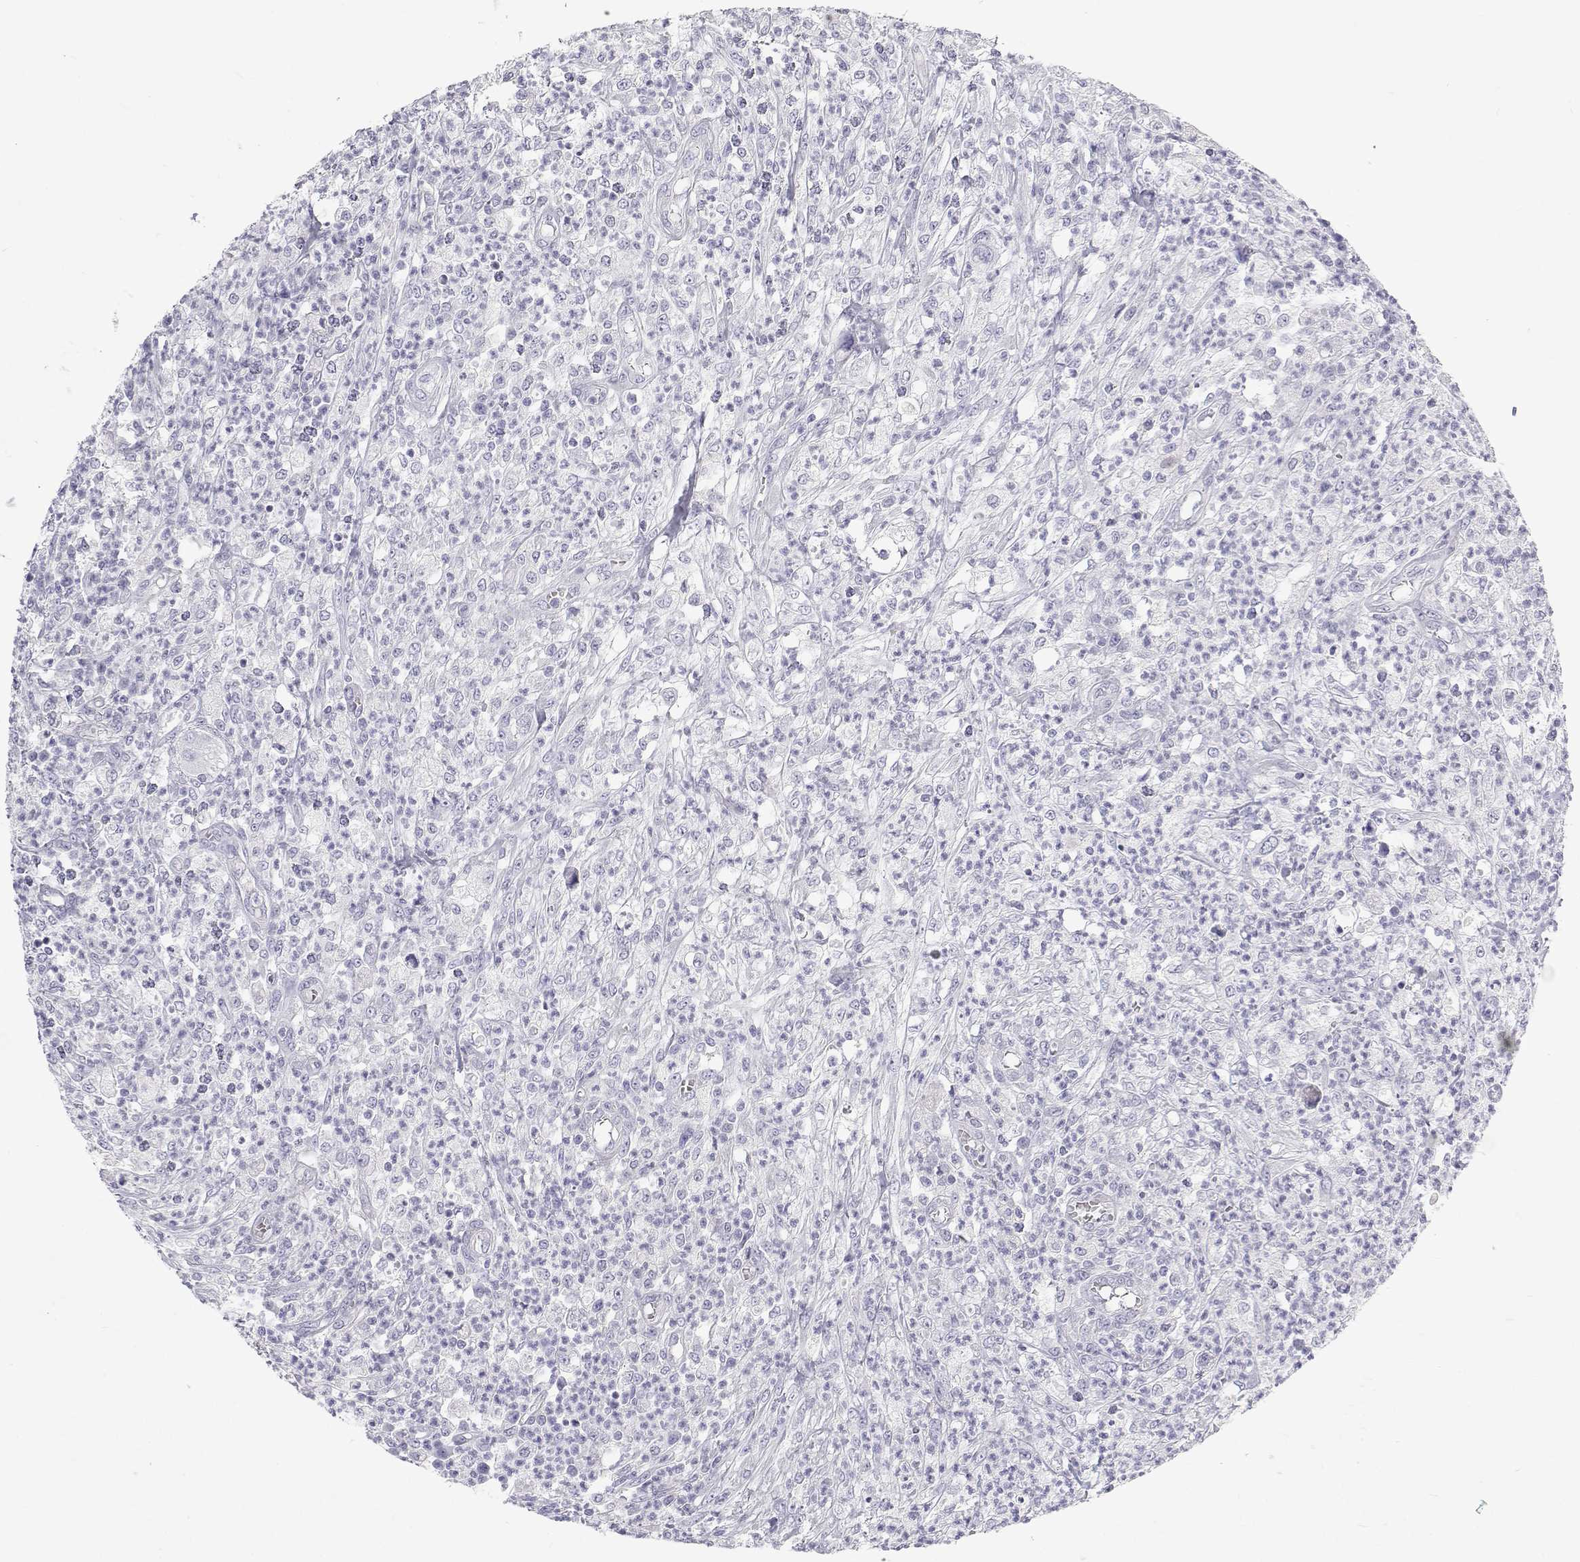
{"staining": {"intensity": "negative", "quantity": "none", "location": "none"}, "tissue": "colorectal cancer", "cell_type": "Tumor cells", "image_type": "cancer", "snomed": [{"axis": "morphology", "description": "Normal tissue, NOS"}, {"axis": "morphology", "description": "Adenocarcinoma, NOS"}, {"axis": "topography", "description": "Colon"}], "caption": "Immunohistochemistry (IHC) histopathology image of human adenocarcinoma (colorectal) stained for a protein (brown), which shows no positivity in tumor cells.", "gene": "TTN", "patient": {"sex": "male", "age": 65}}